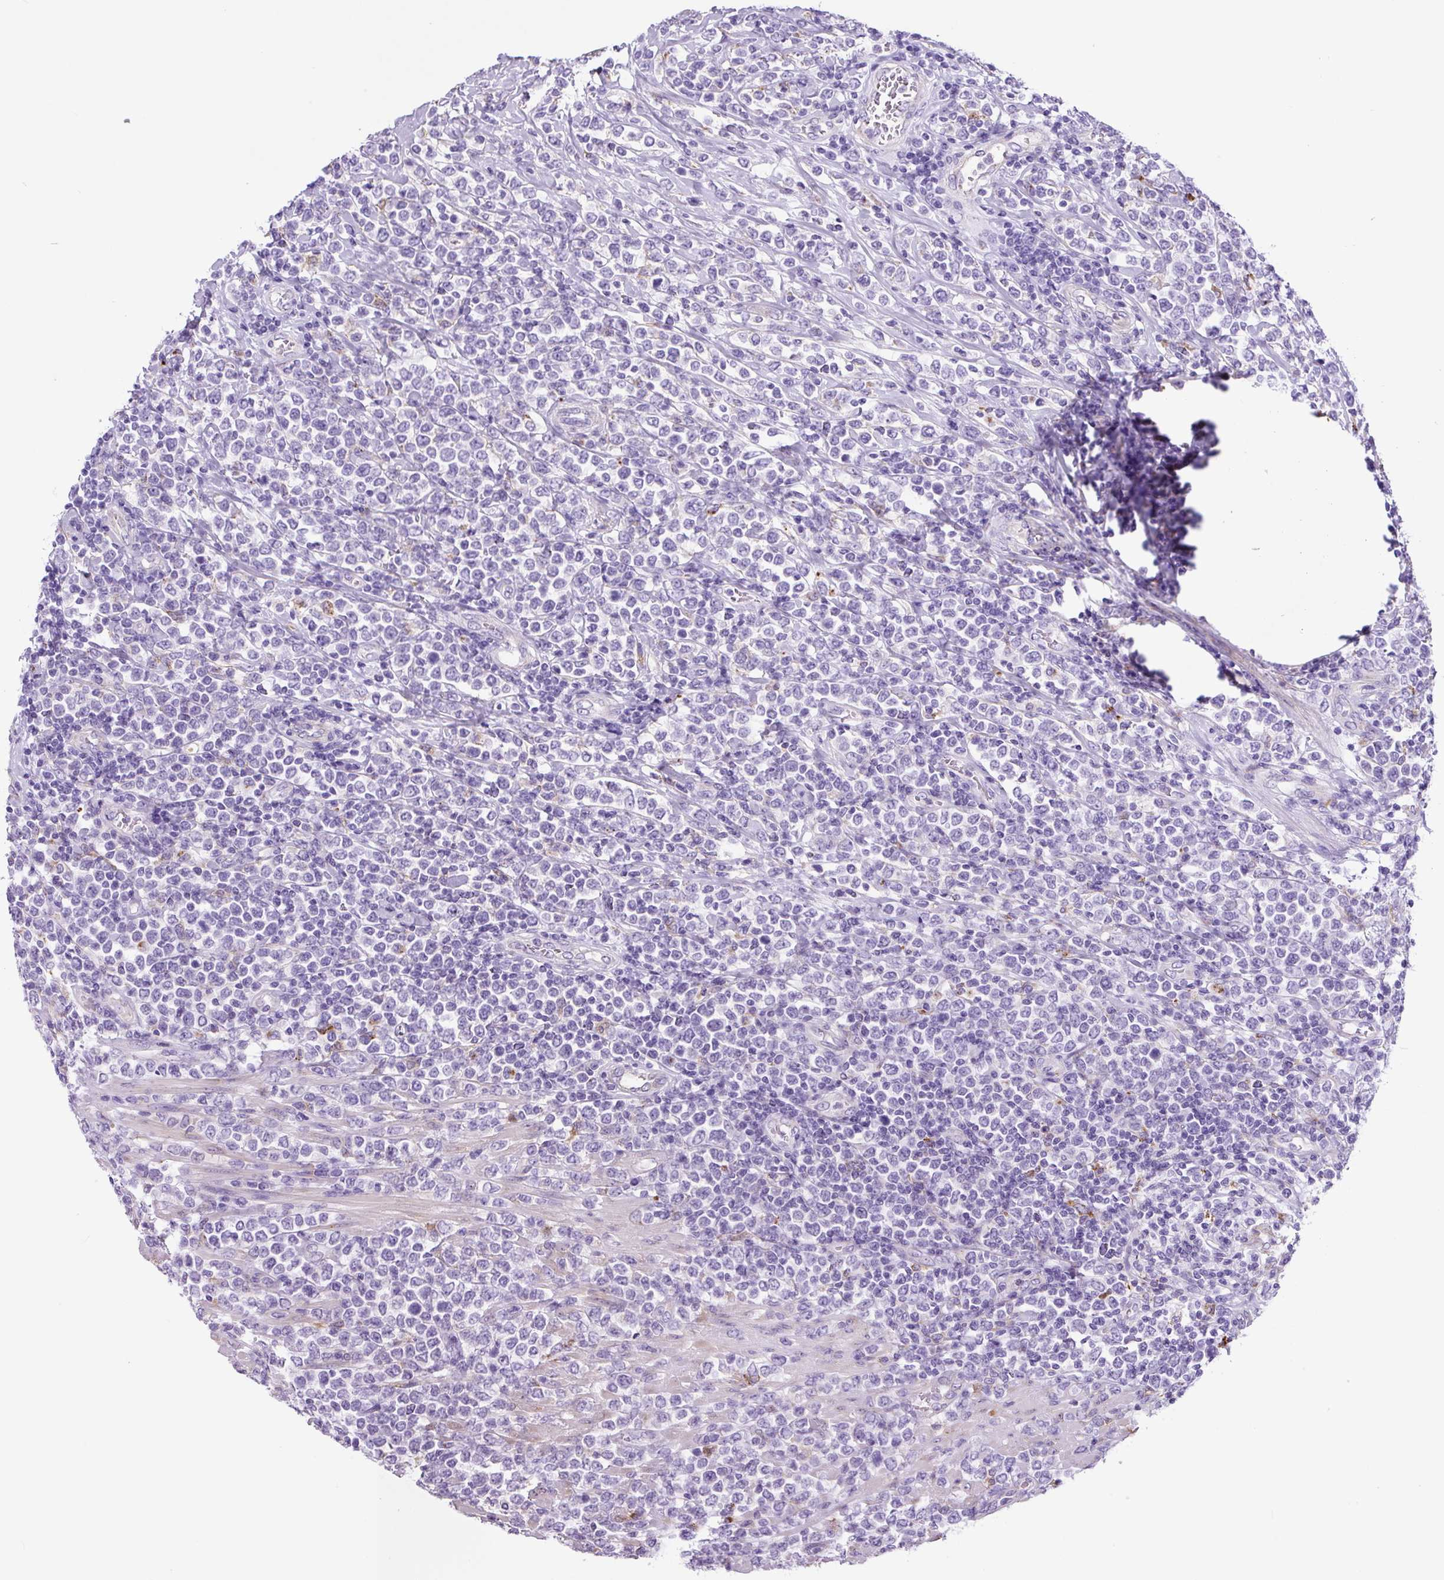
{"staining": {"intensity": "negative", "quantity": "none", "location": "none"}, "tissue": "lymphoma", "cell_type": "Tumor cells", "image_type": "cancer", "snomed": [{"axis": "morphology", "description": "Malignant lymphoma, non-Hodgkin's type, High grade"}, {"axis": "topography", "description": "Soft tissue"}], "caption": "This histopathology image is of malignant lymphoma, non-Hodgkin's type (high-grade) stained with IHC to label a protein in brown with the nuclei are counter-stained blue. There is no expression in tumor cells.", "gene": "LCN10", "patient": {"sex": "female", "age": 56}}